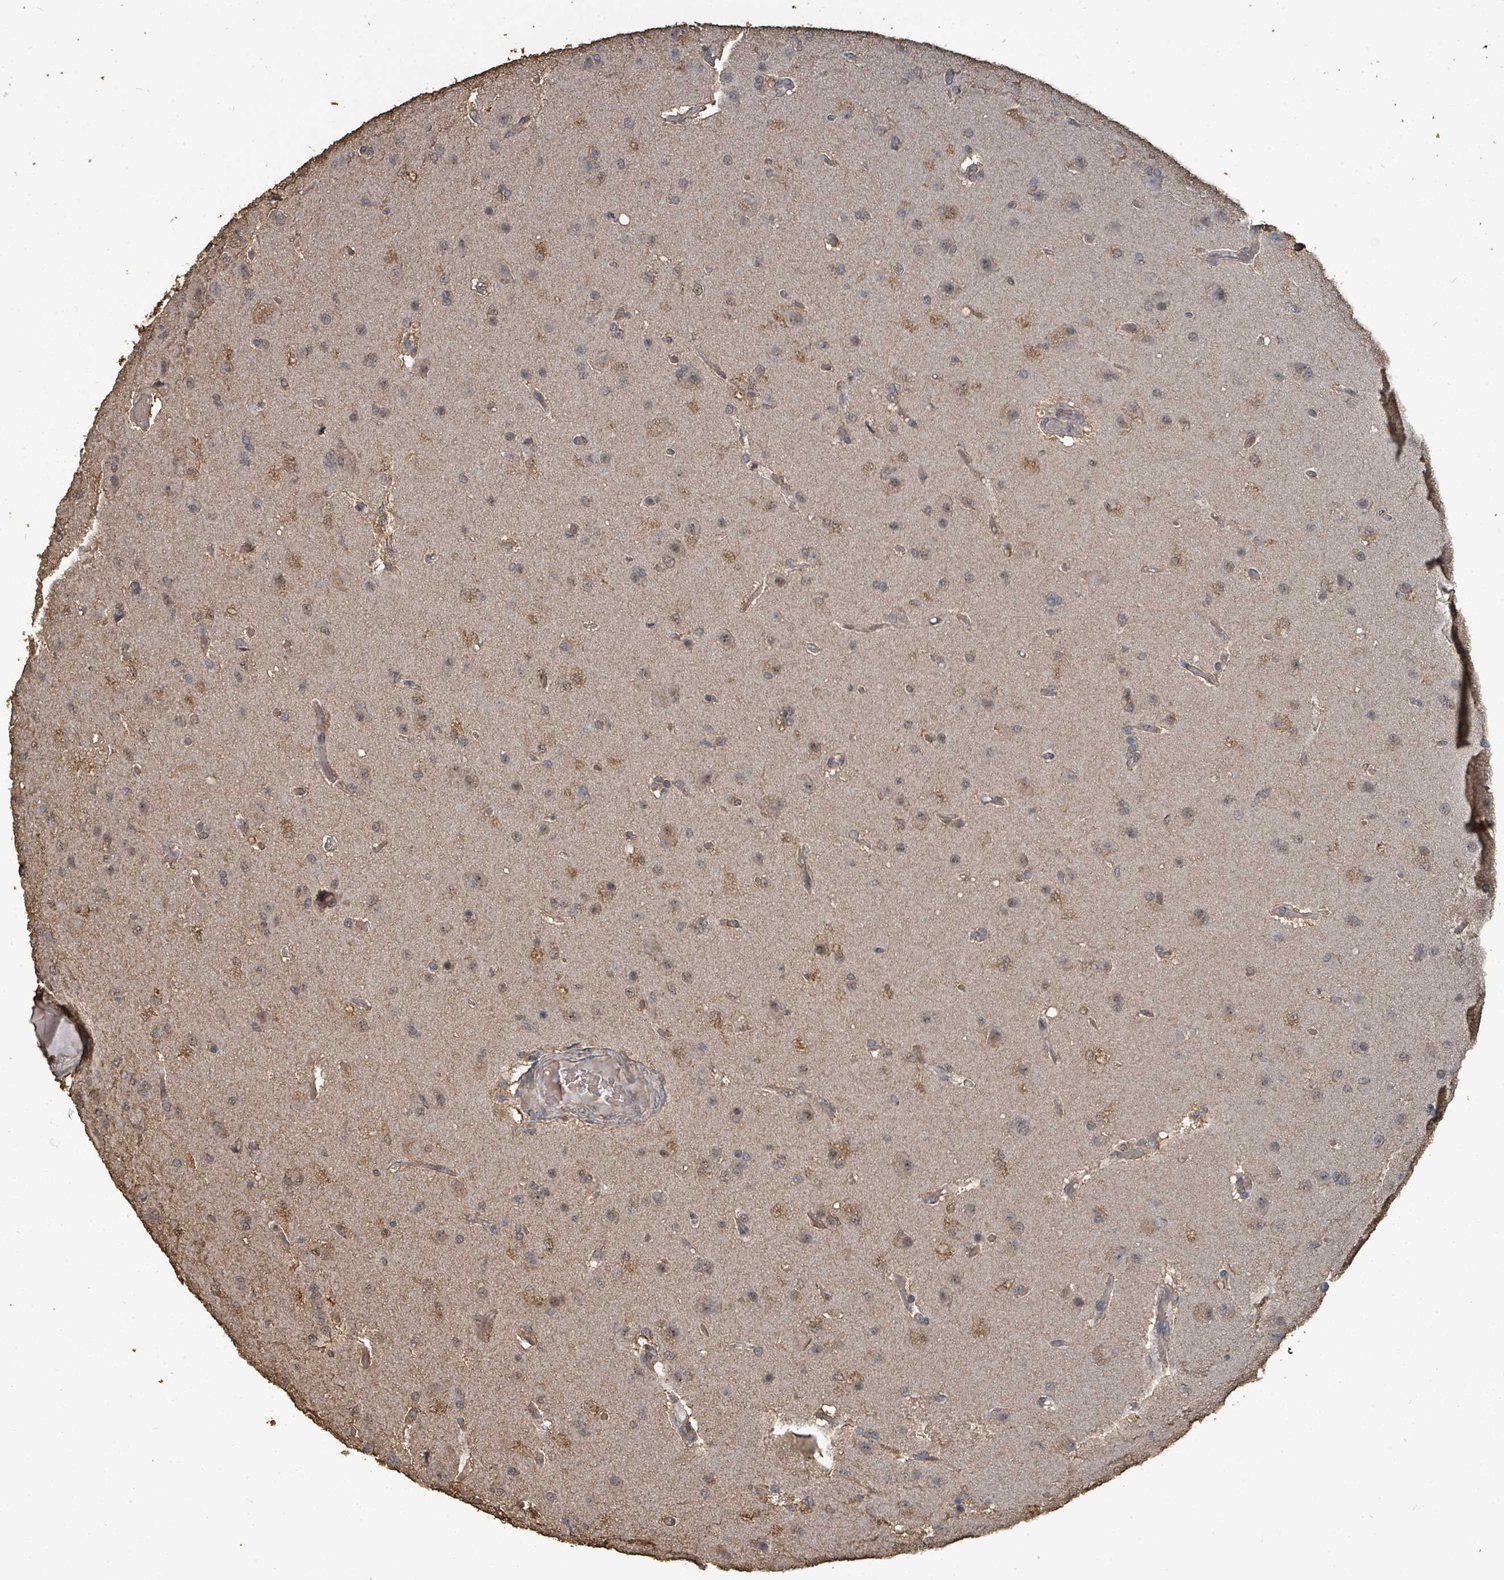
{"staining": {"intensity": "weak", "quantity": "25%-75%", "location": "cytoplasmic/membranous,nuclear"}, "tissue": "glioma", "cell_type": "Tumor cells", "image_type": "cancer", "snomed": [{"axis": "morphology", "description": "Glioma, malignant, High grade"}, {"axis": "topography", "description": "Brain"}], "caption": "High-grade glioma (malignant) was stained to show a protein in brown. There is low levels of weak cytoplasmic/membranous and nuclear staining in about 25%-75% of tumor cells. (DAB IHC with brightfield microscopy, high magnification).", "gene": "C6orf52", "patient": {"sex": "female", "age": 74}}